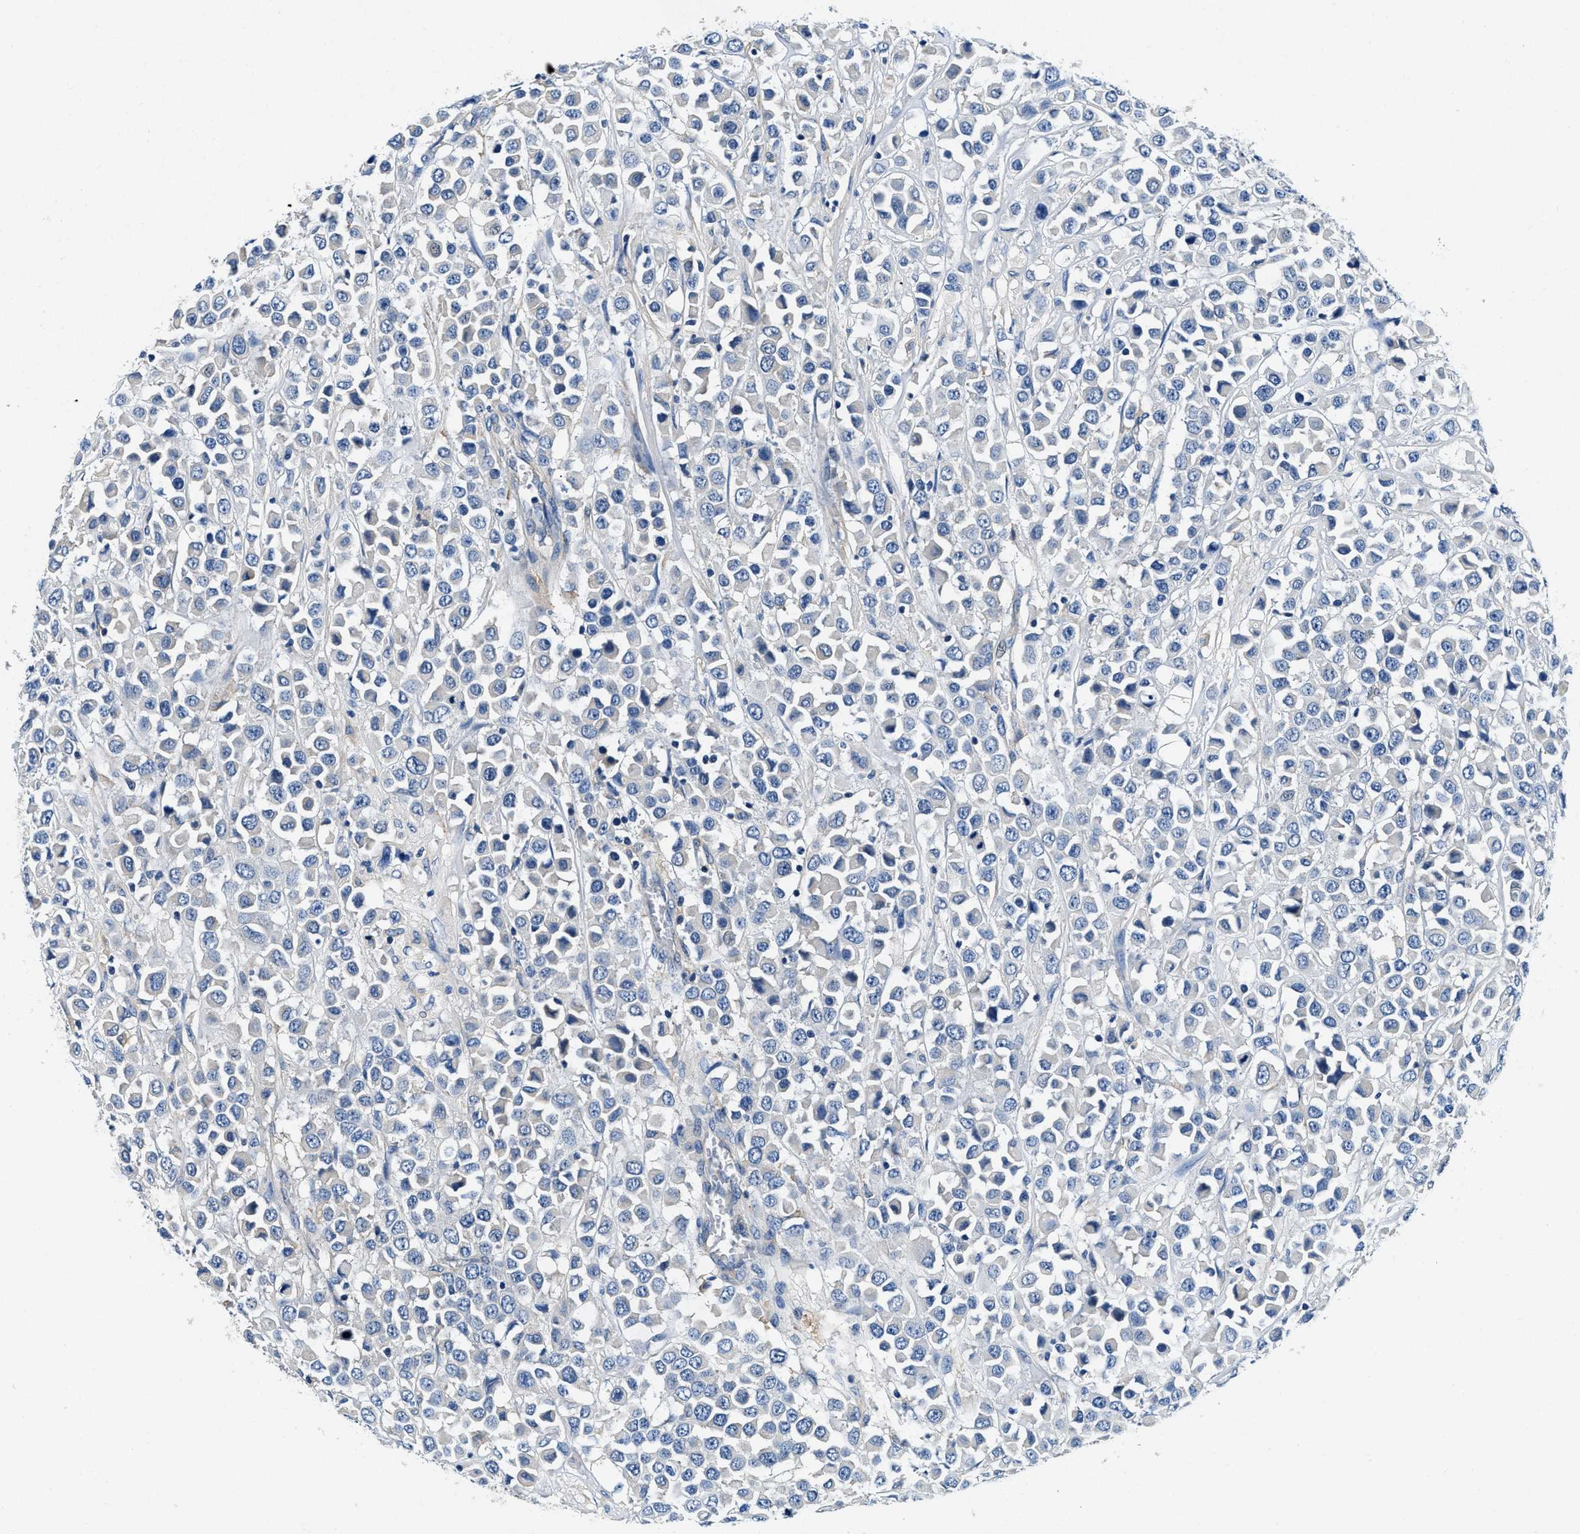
{"staining": {"intensity": "negative", "quantity": "none", "location": "none"}, "tissue": "breast cancer", "cell_type": "Tumor cells", "image_type": "cancer", "snomed": [{"axis": "morphology", "description": "Duct carcinoma"}, {"axis": "topography", "description": "Breast"}], "caption": "DAB immunohistochemical staining of human breast invasive ductal carcinoma demonstrates no significant staining in tumor cells. (DAB IHC visualized using brightfield microscopy, high magnification).", "gene": "ZFAND3", "patient": {"sex": "female", "age": 61}}